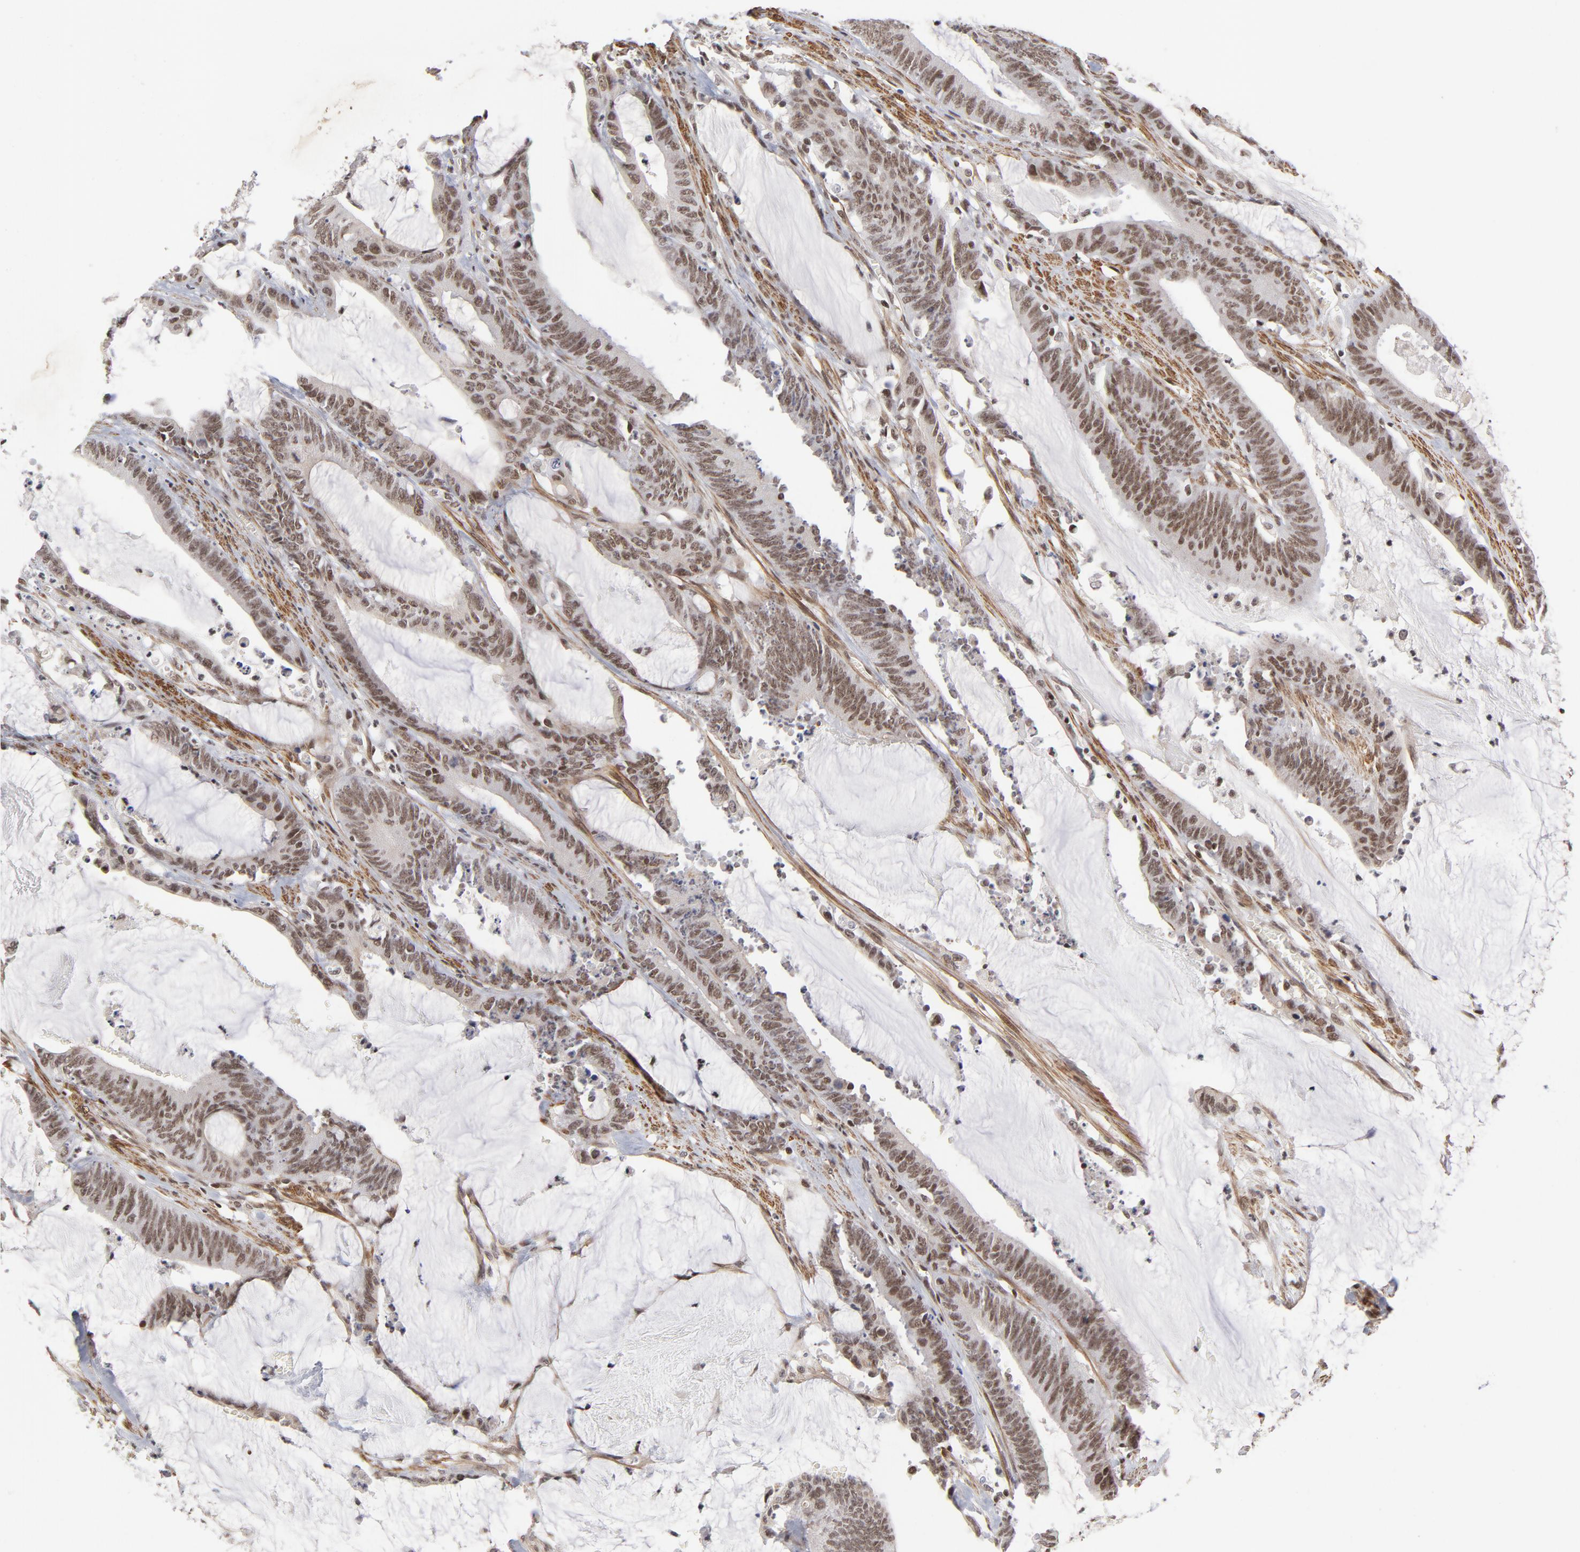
{"staining": {"intensity": "strong", "quantity": ">75%", "location": "nuclear"}, "tissue": "colorectal cancer", "cell_type": "Tumor cells", "image_type": "cancer", "snomed": [{"axis": "morphology", "description": "Adenocarcinoma, NOS"}, {"axis": "topography", "description": "Rectum"}], "caption": "This photomicrograph demonstrates colorectal cancer (adenocarcinoma) stained with immunohistochemistry (IHC) to label a protein in brown. The nuclear of tumor cells show strong positivity for the protein. Nuclei are counter-stained blue.", "gene": "CTCF", "patient": {"sex": "female", "age": 66}}